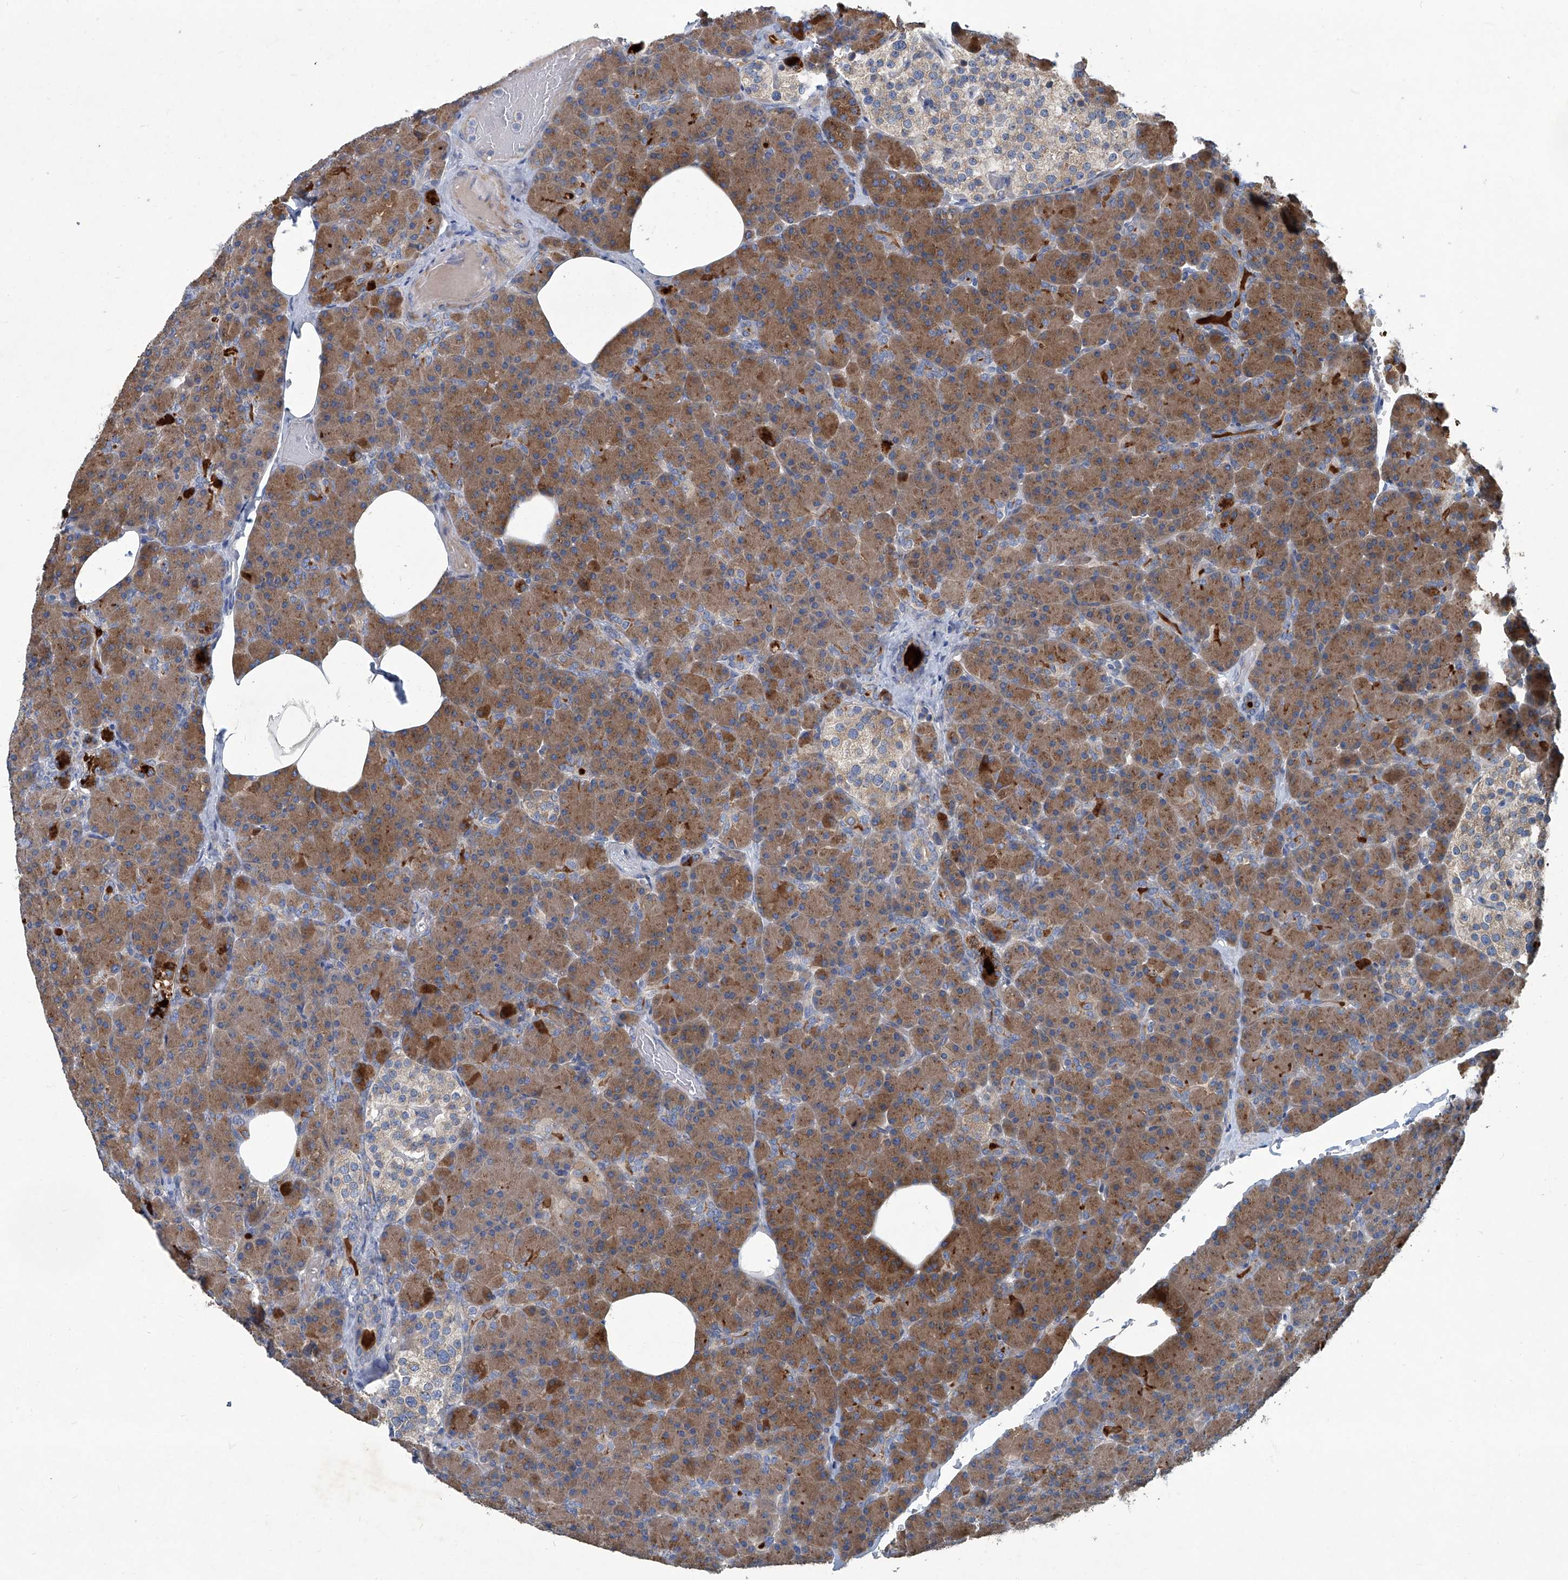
{"staining": {"intensity": "strong", "quantity": ">75%", "location": "cytoplasmic/membranous"}, "tissue": "pancreas", "cell_type": "Exocrine glandular cells", "image_type": "normal", "snomed": [{"axis": "morphology", "description": "Normal tissue, NOS"}, {"axis": "topography", "description": "Pancreas"}], "caption": "Immunohistochemistry (IHC) staining of unremarkable pancreas, which exhibits high levels of strong cytoplasmic/membranous positivity in approximately >75% of exocrine glandular cells indicating strong cytoplasmic/membranous protein positivity. The staining was performed using DAB (brown) for protein detection and nuclei were counterstained in hematoxylin (blue).", "gene": "SLC26A11", "patient": {"sex": "female", "age": 43}}